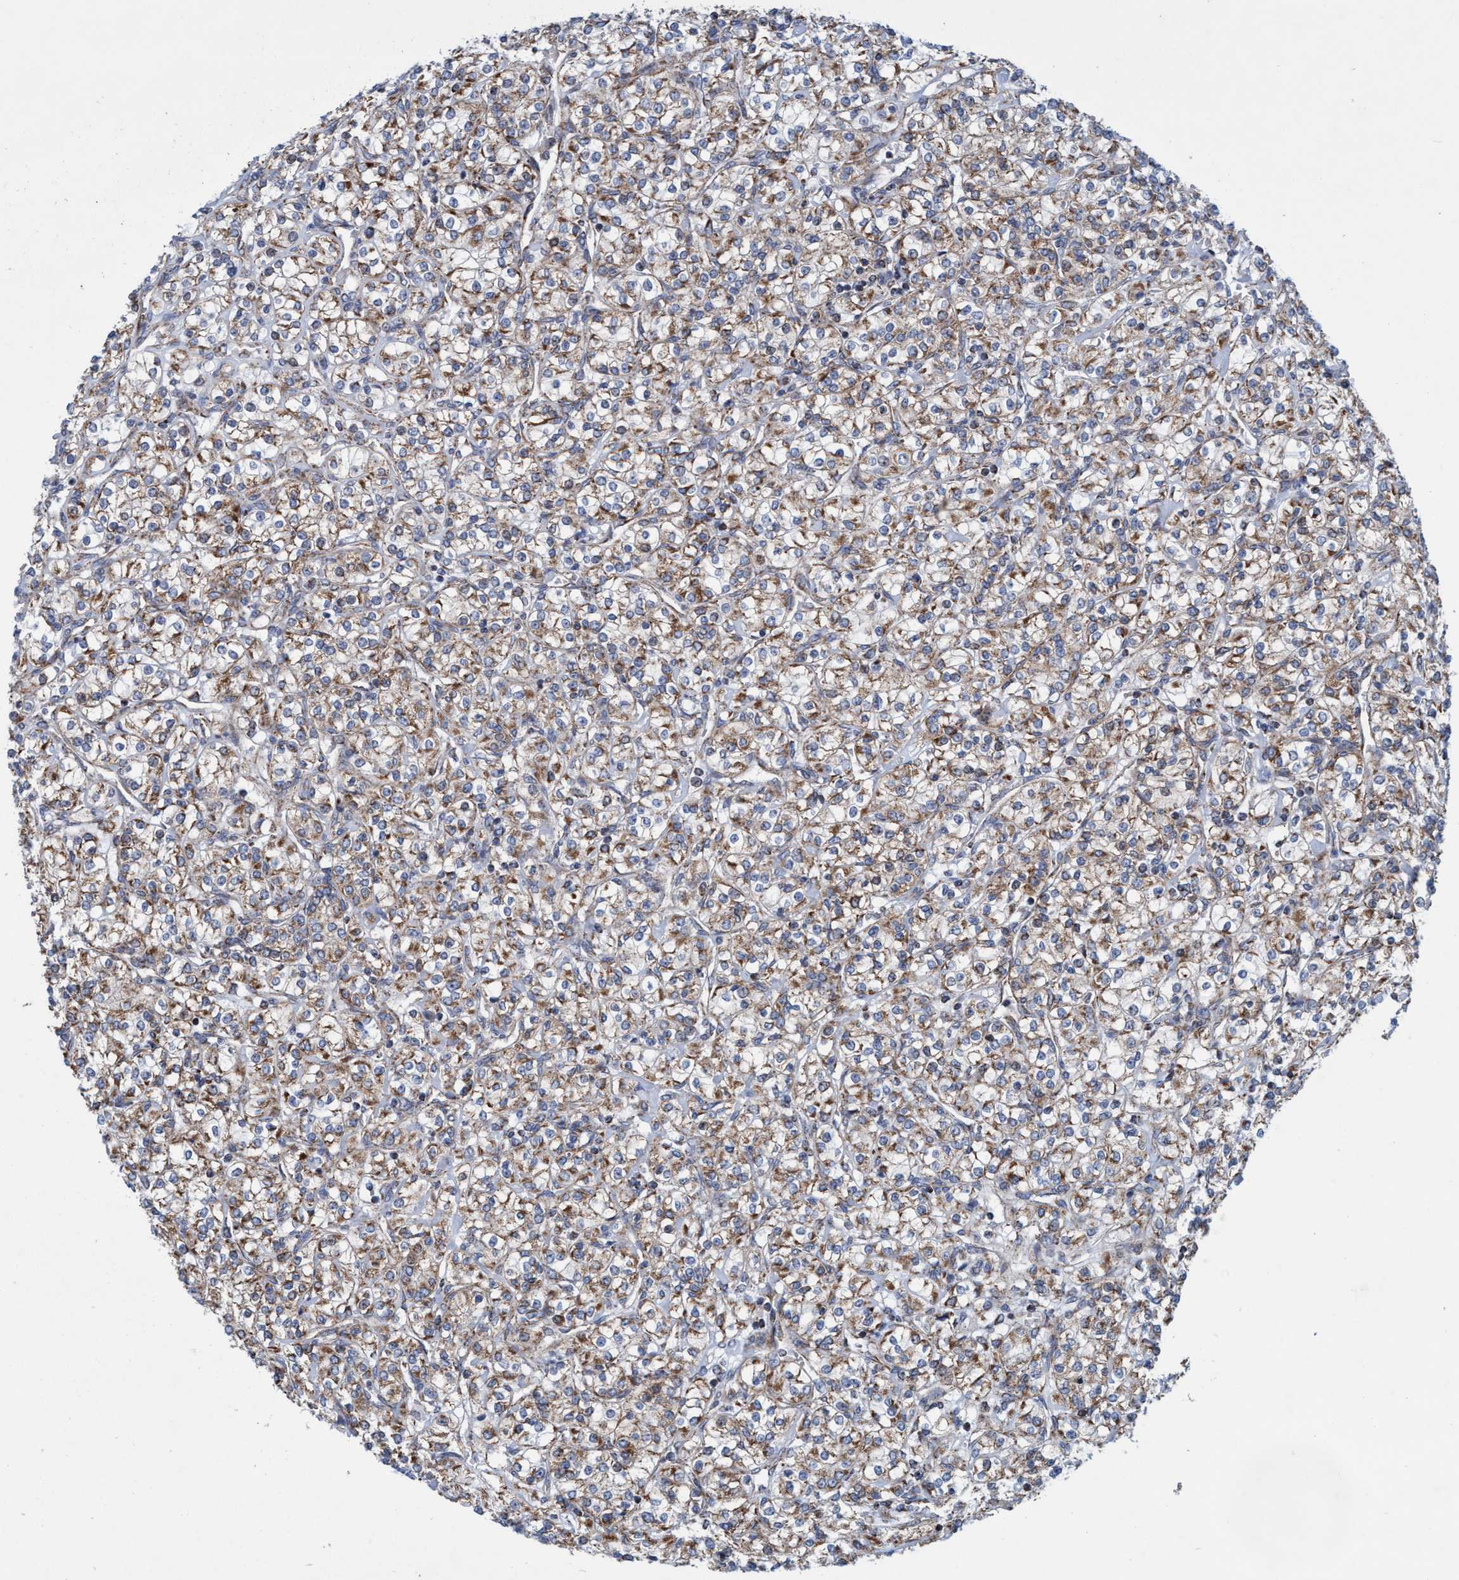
{"staining": {"intensity": "moderate", "quantity": ">75%", "location": "cytoplasmic/membranous"}, "tissue": "renal cancer", "cell_type": "Tumor cells", "image_type": "cancer", "snomed": [{"axis": "morphology", "description": "Adenocarcinoma, NOS"}, {"axis": "topography", "description": "Kidney"}], "caption": "Protein staining by immunohistochemistry (IHC) demonstrates moderate cytoplasmic/membranous expression in about >75% of tumor cells in renal cancer. (DAB (3,3'-diaminobenzidine) = brown stain, brightfield microscopy at high magnification).", "gene": "POLR1F", "patient": {"sex": "male", "age": 77}}